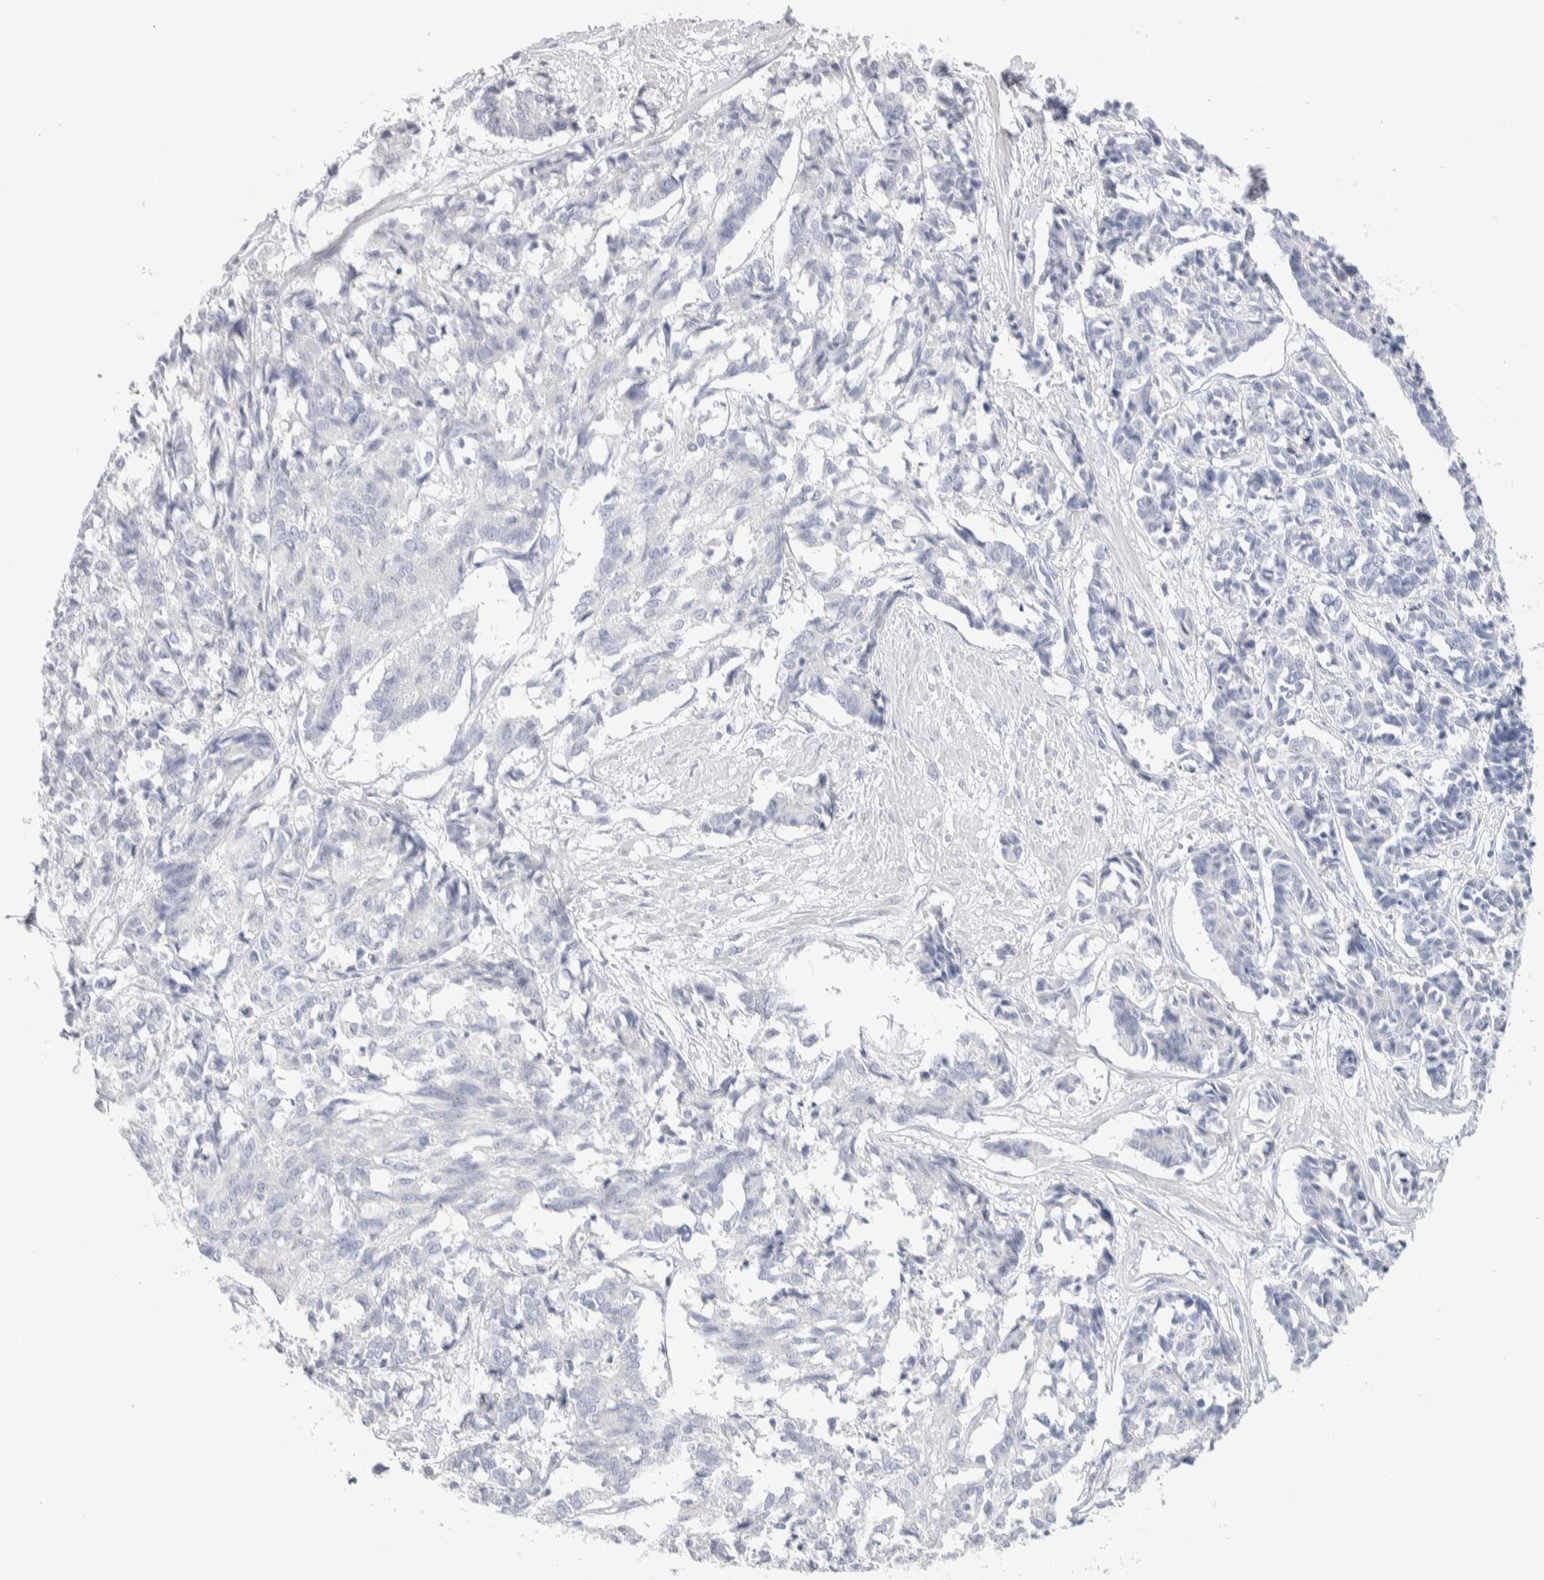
{"staining": {"intensity": "negative", "quantity": "none", "location": "none"}, "tissue": "cervical cancer", "cell_type": "Tumor cells", "image_type": "cancer", "snomed": [{"axis": "morphology", "description": "Squamous cell carcinoma, NOS"}, {"axis": "topography", "description": "Cervix"}], "caption": "This micrograph is of cervical cancer stained with IHC to label a protein in brown with the nuclei are counter-stained blue. There is no expression in tumor cells. (Brightfield microscopy of DAB (3,3'-diaminobenzidine) IHC at high magnification).", "gene": "GDA", "patient": {"sex": "female", "age": 35}}